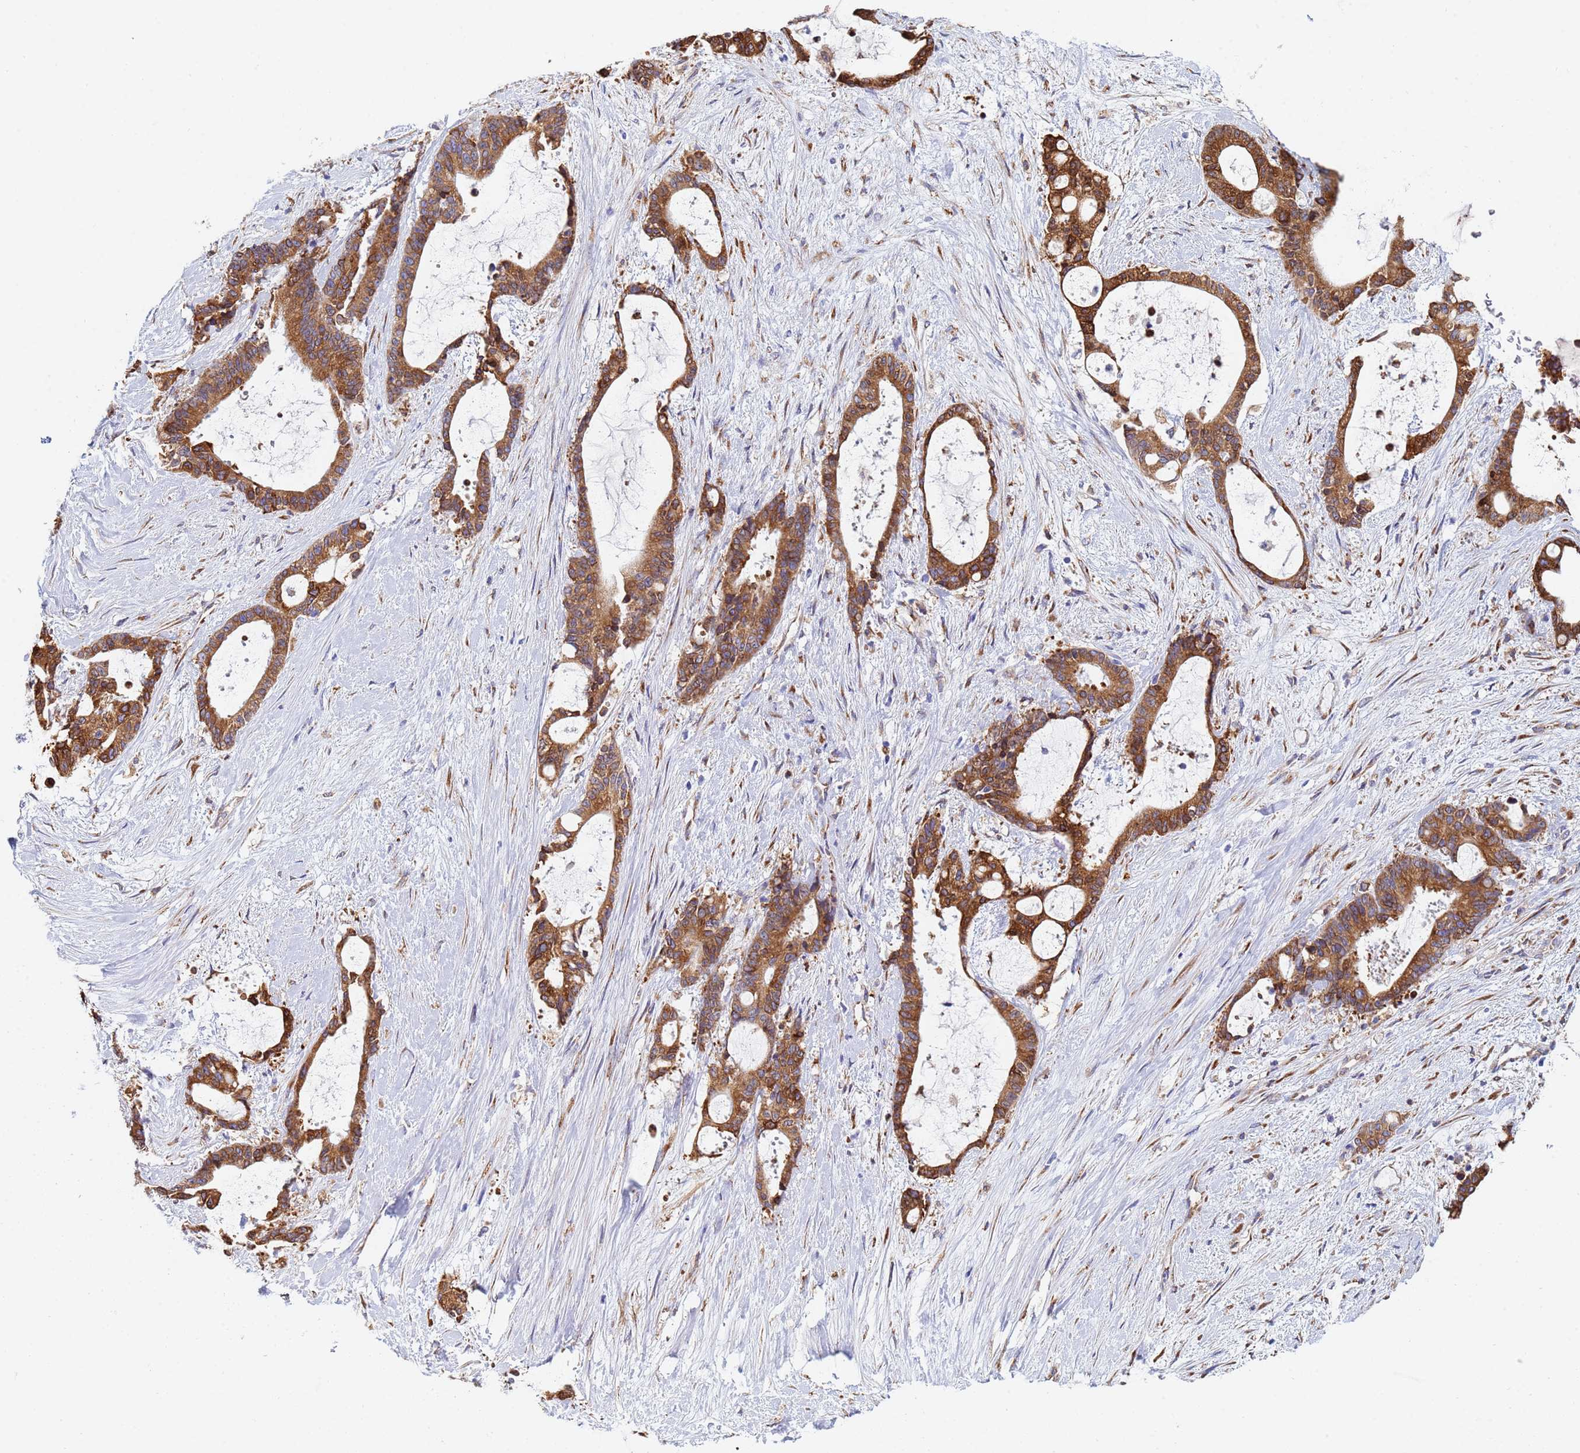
{"staining": {"intensity": "moderate", "quantity": ">75%", "location": "cytoplasmic/membranous"}, "tissue": "liver cancer", "cell_type": "Tumor cells", "image_type": "cancer", "snomed": [{"axis": "morphology", "description": "Normal tissue, NOS"}, {"axis": "morphology", "description": "Cholangiocarcinoma"}, {"axis": "topography", "description": "Liver"}, {"axis": "topography", "description": "Peripheral nerve tissue"}], "caption": "Liver cancer (cholangiocarcinoma) was stained to show a protein in brown. There is medium levels of moderate cytoplasmic/membranous staining in about >75% of tumor cells.", "gene": "GDAP2", "patient": {"sex": "female", "age": 73}}